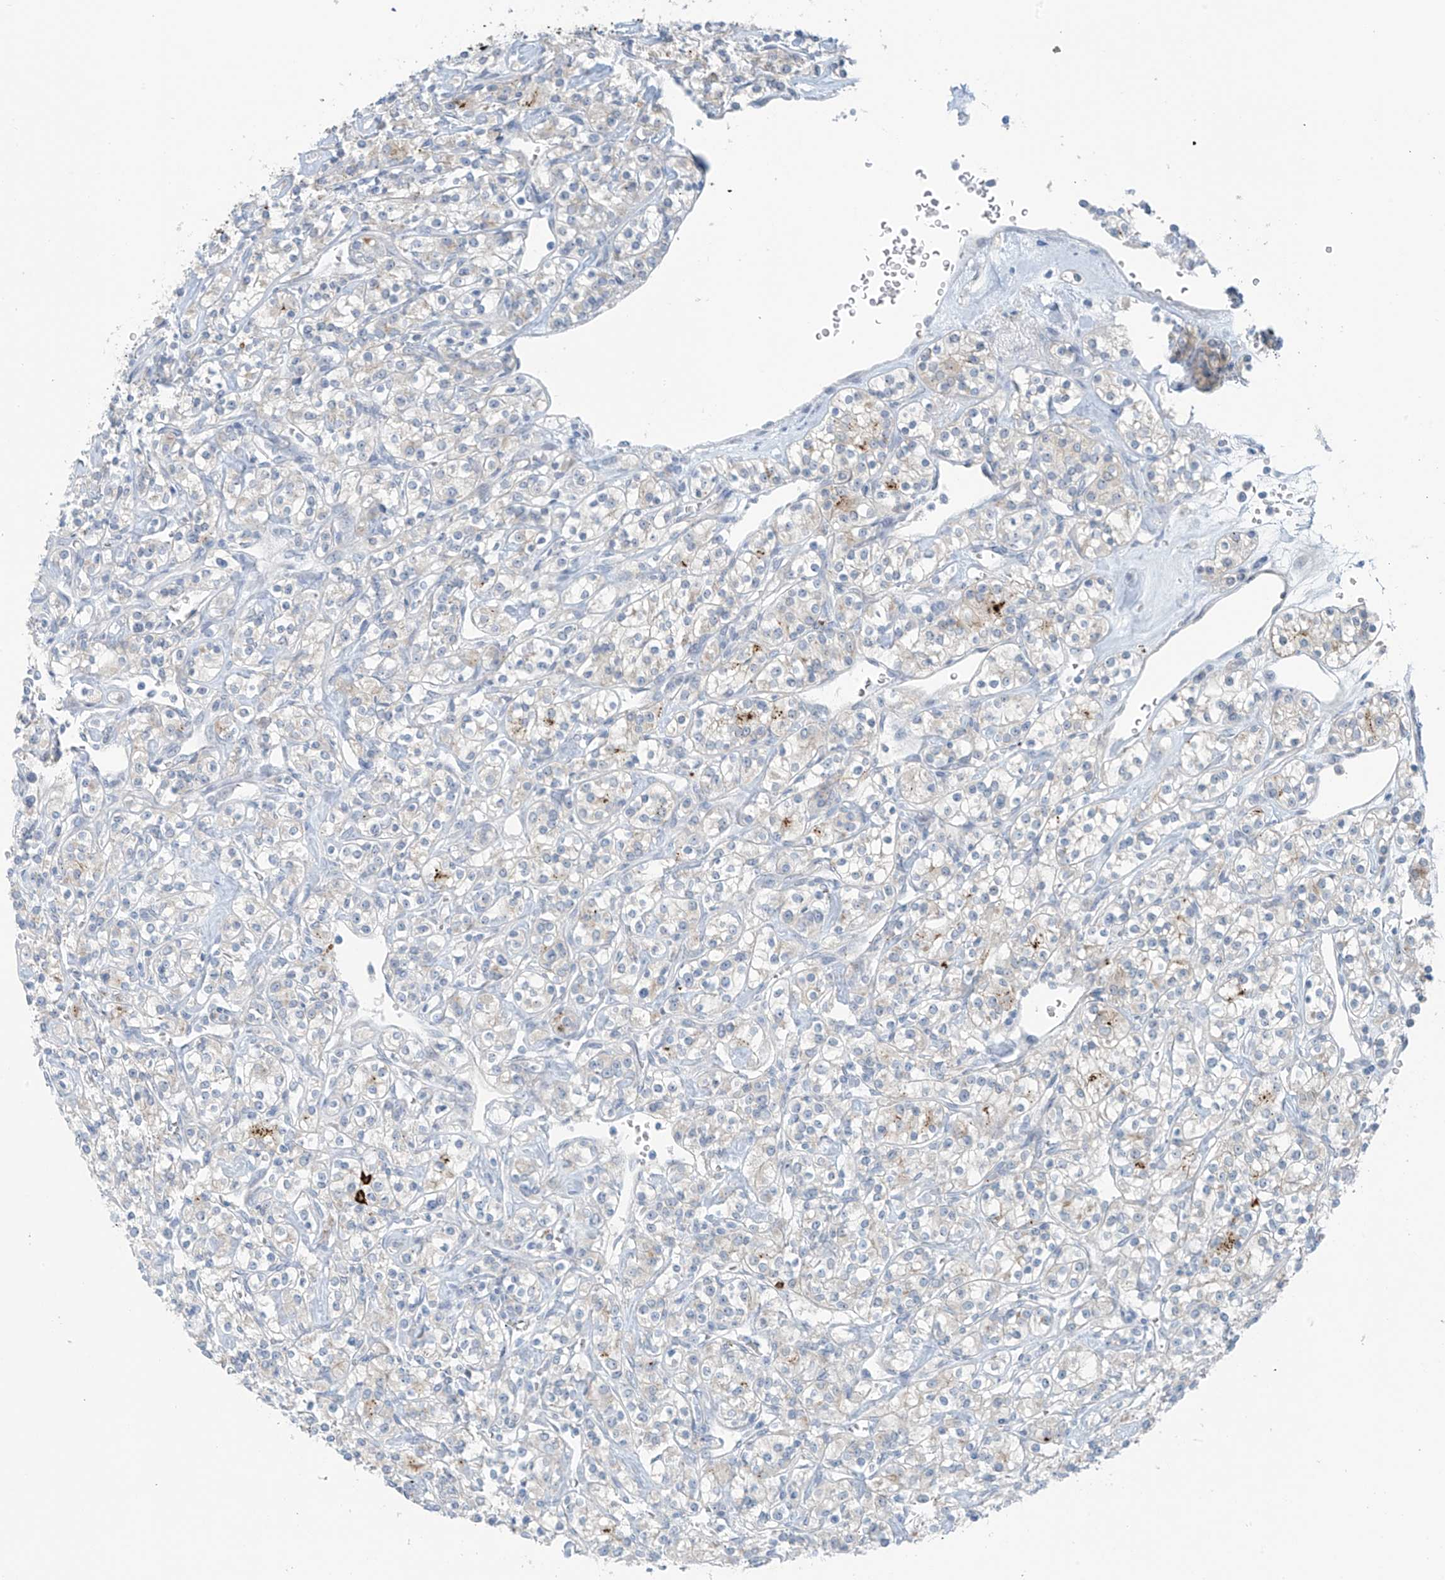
{"staining": {"intensity": "weak", "quantity": "<25%", "location": "cytoplasmic/membranous"}, "tissue": "renal cancer", "cell_type": "Tumor cells", "image_type": "cancer", "snomed": [{"axis": "morphology", "description": "Adenocarcinoma, NOS"}, {"axis": "topography", "description": "Kidney"}], "caption": "An immunohistochemistry histopathology image of renal adenocarcinoma is shown. There is no staining in tumor cells of renal adenocarcinoma.", "gene": "ZNF793", "patient": {"sex": "male", "age": 77}}